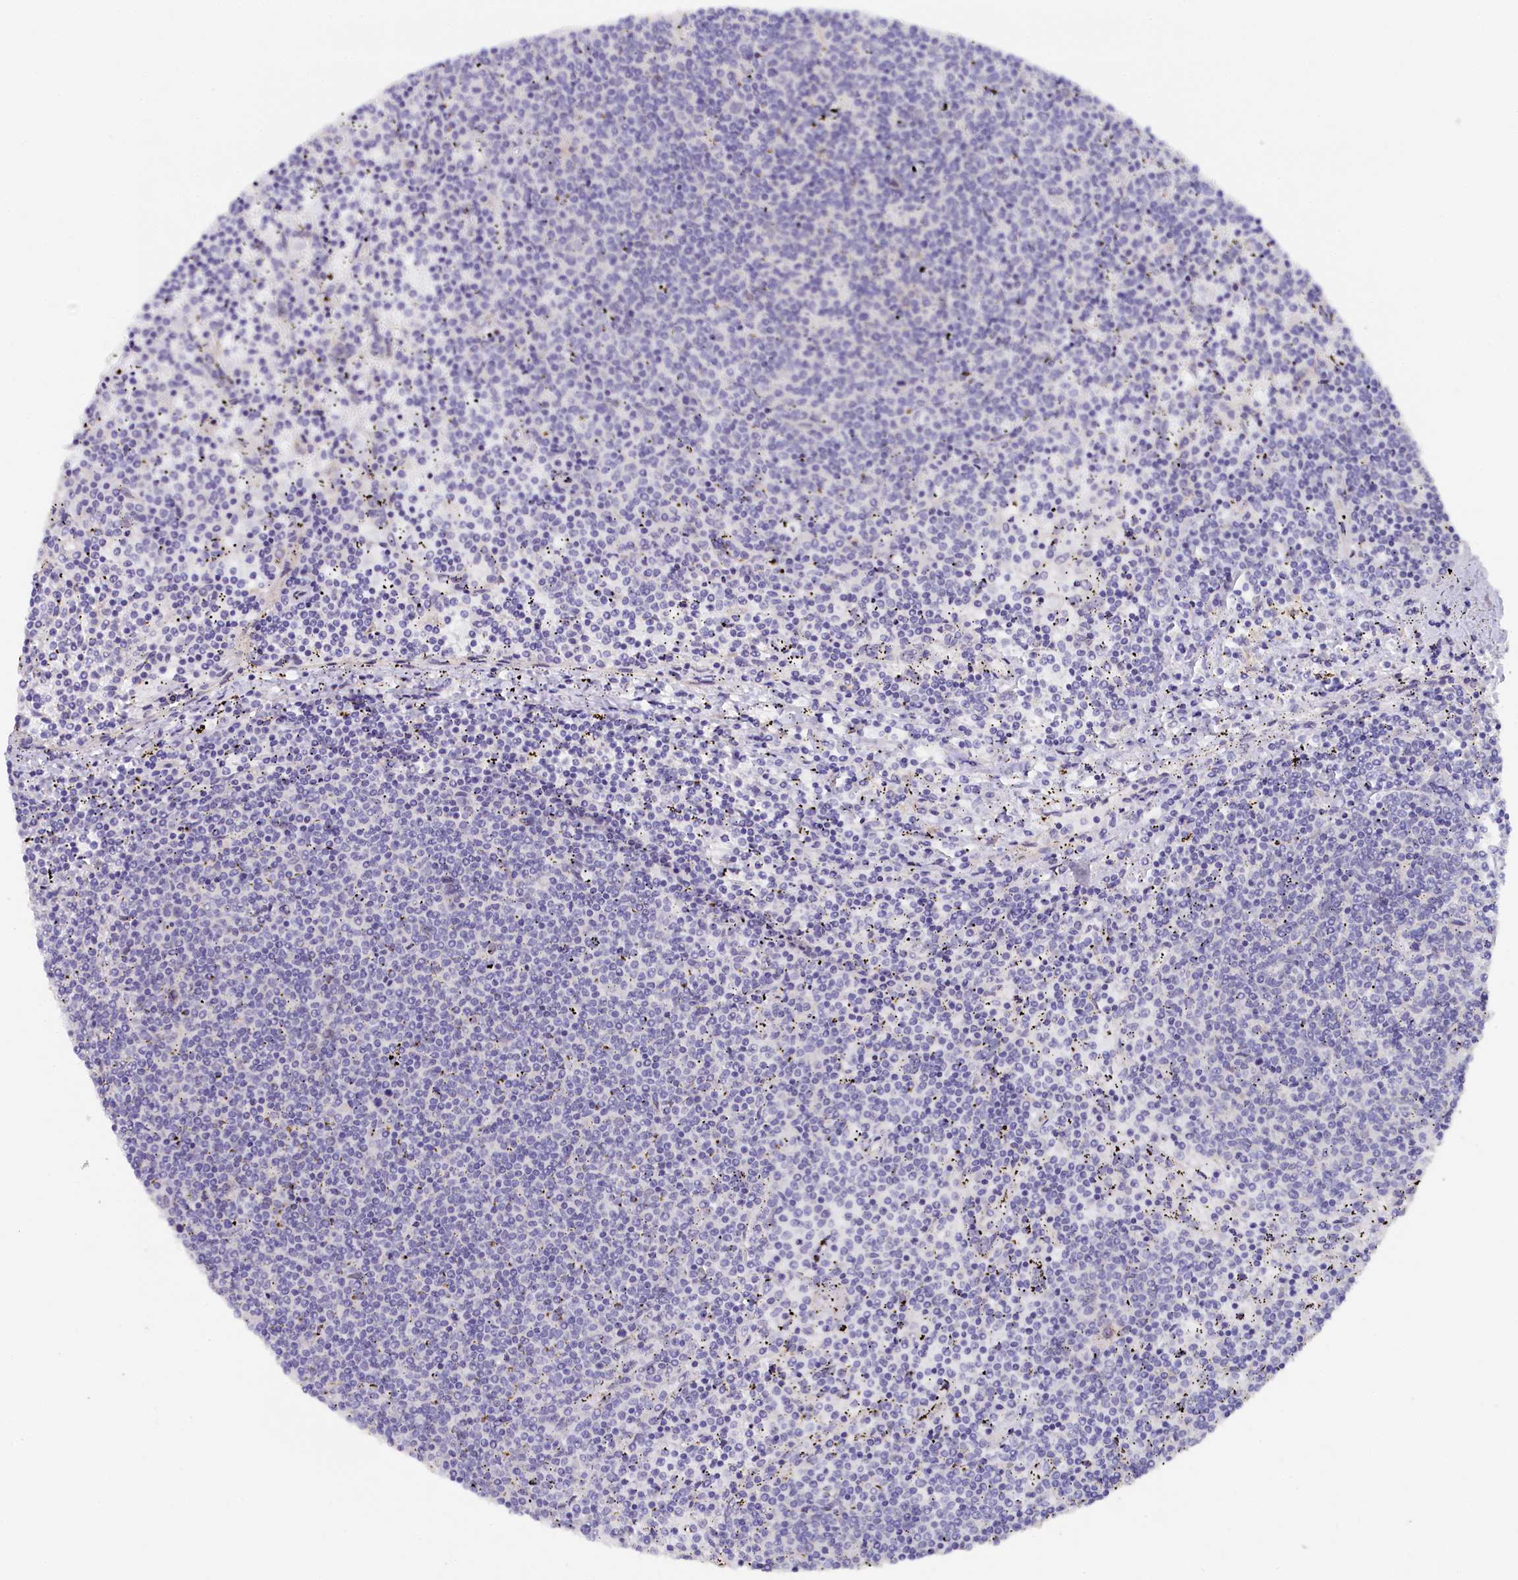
{"staining": {"intensity": "negative", "quantity": "none", "location": "none"}, "tissue": "lymphoma", "cell_type": "Tumor cells", "image_type": "cancer", "snomed": [{"axis": "morphology", "description": "Malignant lymphoma, non-Hodgkin's type, Low grade"}, {"axis": "topography", "description": "Spleen"}], "caption": "High magnification brightfield microscopy of lymphoma stained with DAB (3,3'-diaminobenzidine) (brown) and counterstained with hematoxylin (blue): tumor cells show no significant positivity.", "gene": "ZSWIM4", "patient": {"sex": "female", "age": 50}}